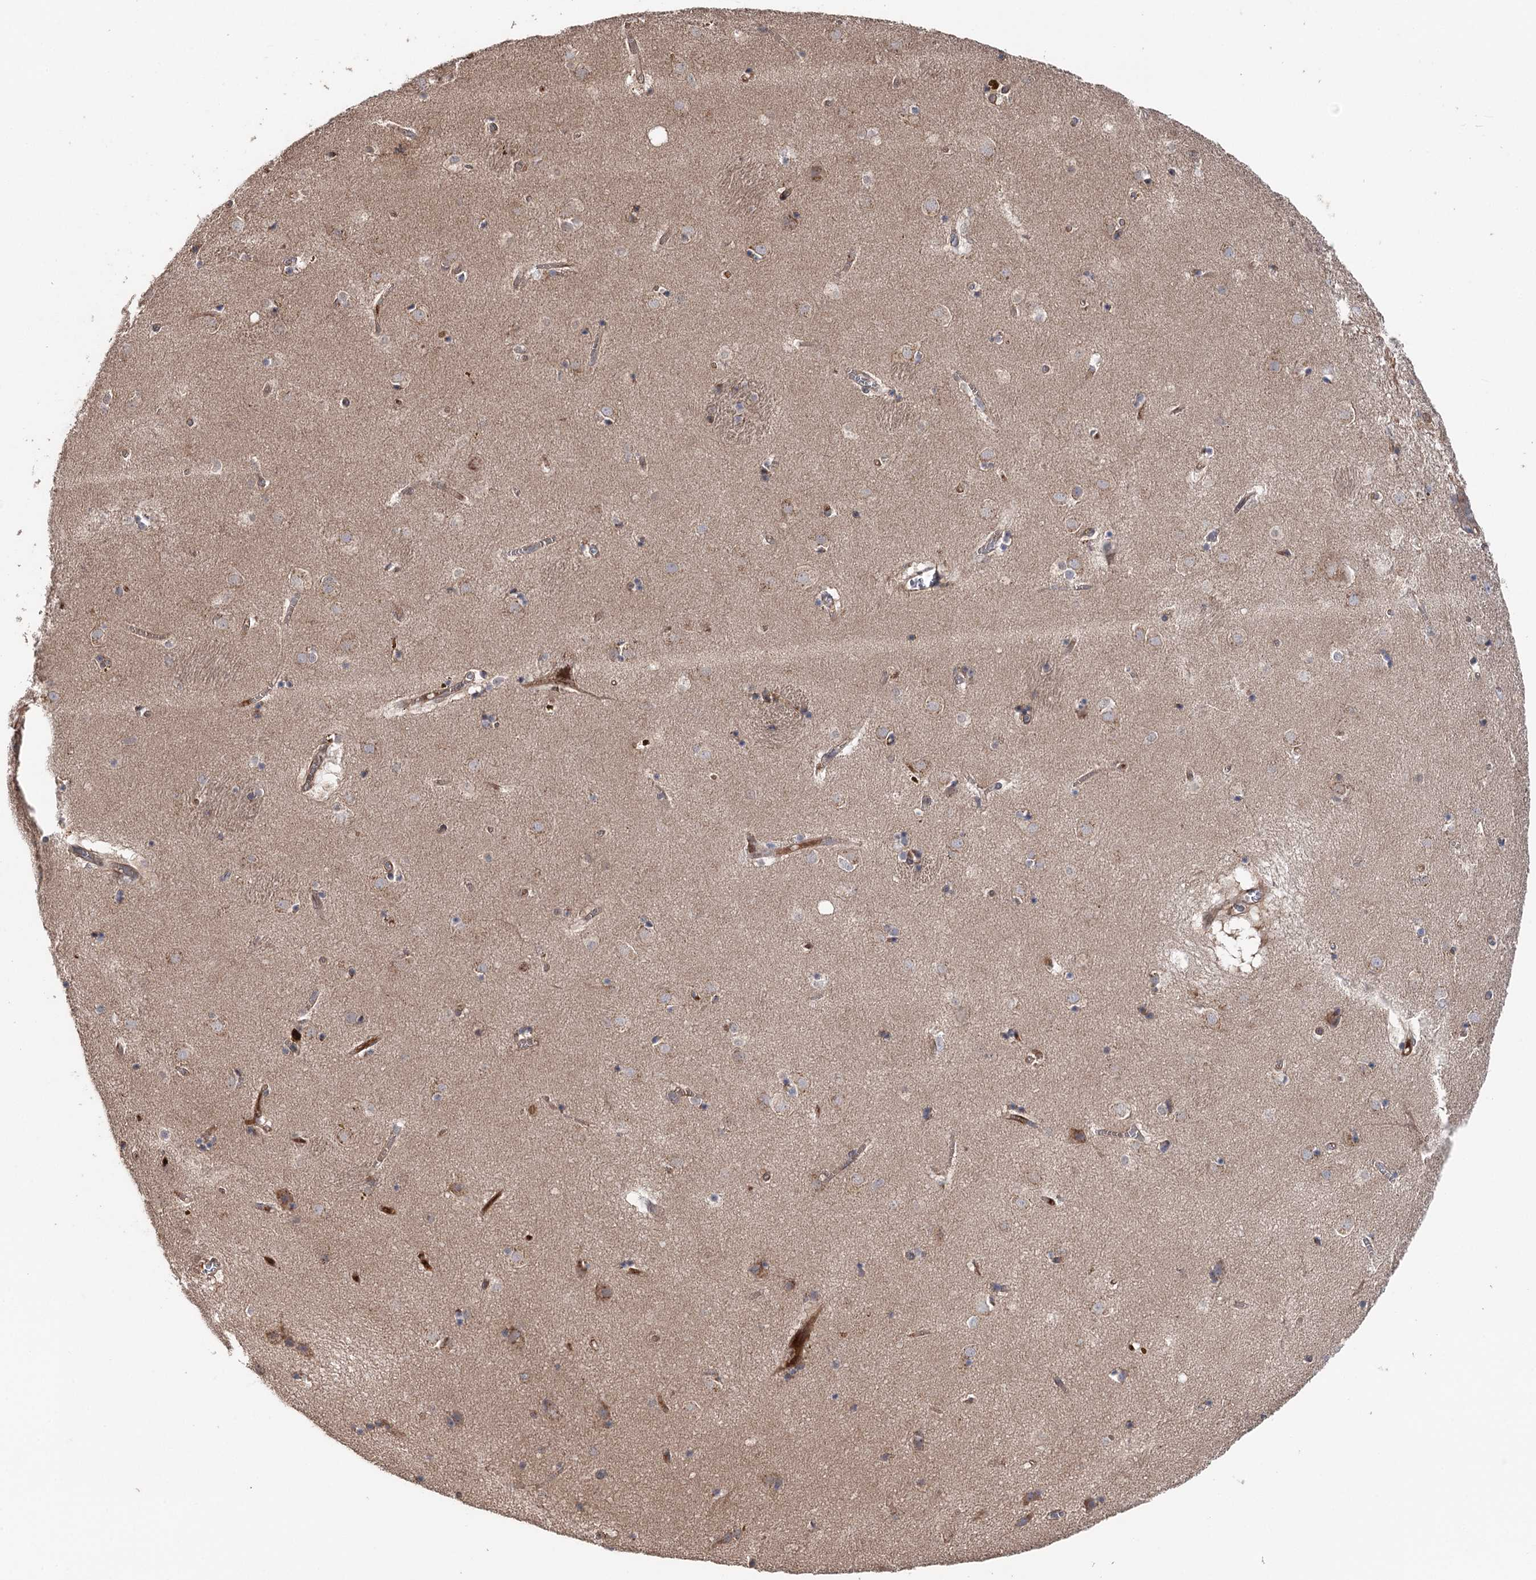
{"staining": {"intensity": "moderate", "quantity": "<25%", "location": "cytoplasmic/membranous"}, "tissue": "caudate", "cell_type": "Glial cells", "image_type": "normal", "snomed": [{"axis": "morphology", "description": "Normal tissue, NOS"}, {"axis": "topography", "description": "Lateral ventricle wall"}], "caption": "Brown immunohistochemical staining in unremarkable caudate reveals moderate cytoplasmic/membranous positivity in approximately <25% of glial cells.", "gene": "STX6", "patient": {"sex": "male", "age": 70}}